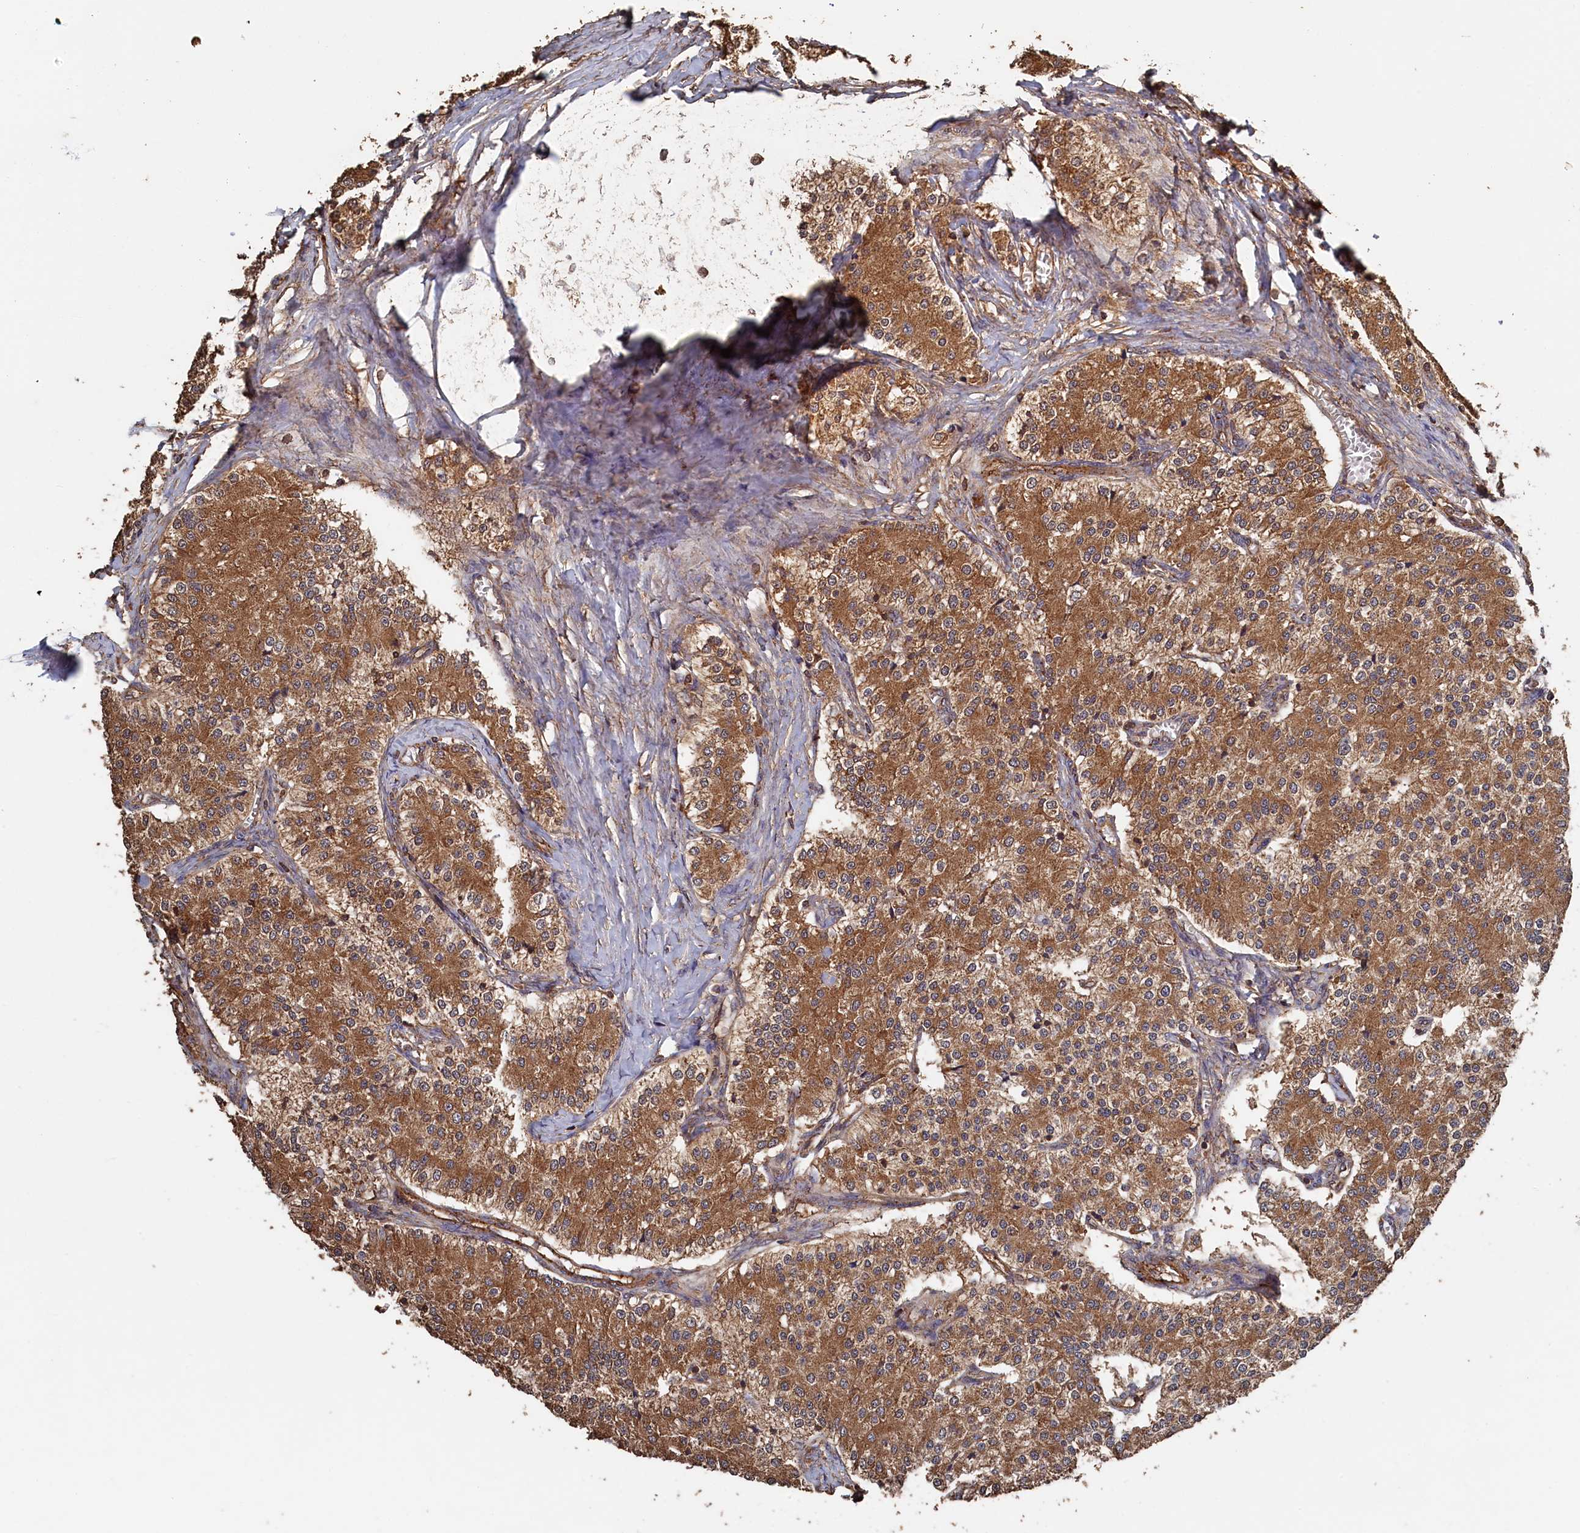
{"staining": {"intensity": "moderate", "quantity": ">75%", "location": "cytoplasmic/membranous"}, "tissue": "carcinoid", "cell_type": "Tumor cells", "image_type": "cancer", "snomed": [{"axis": "morphology", "description": "Carcinoid, malignant, NOS"}, {"axis": "topography", "description": "Colon"}], "caption": "Malignant carcinoid stained for a protein exhibits moderate cytoplasmic/membranous positivity in tumor cells.", "gene": "SNX33", "patient": {"sex": "female", "age": 52}}